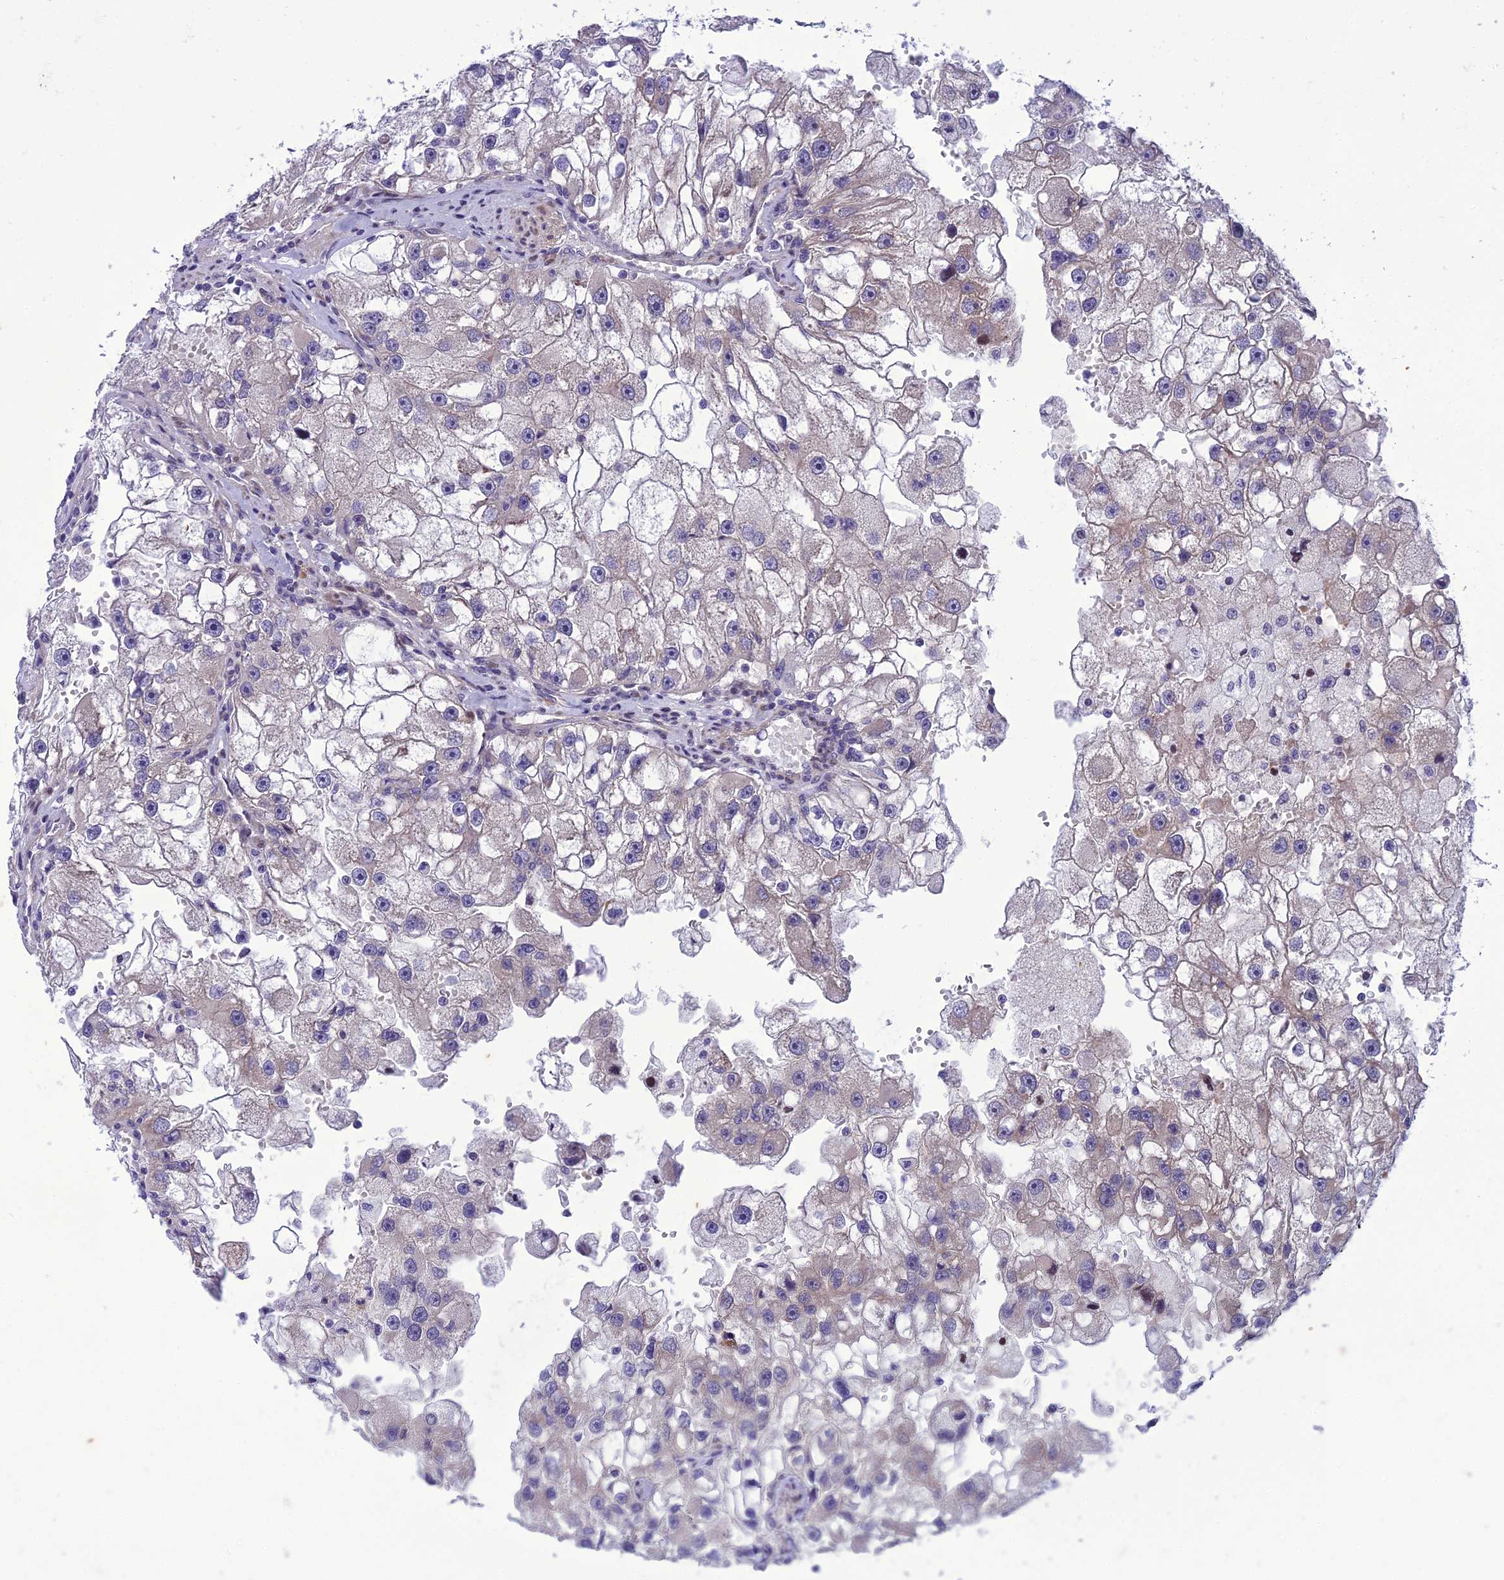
{"staining": {"intensity": "weak", "quantity": "<25%", "location": "cytoplasmic/membranous"}, "tissue": "renal cancer", "cell_type": "Tumor cells", "image_type": "cancer", "snomed": [{"axis": "morphology", "description": "Adenocarcinoma, NOS"}, {"axis": "topography", "description": "Kidney"}], "caption": "DAB (3,3'-diaminobenzidine) immunohistochemical staining of human adenocarcinoma (renal) reveals no significant staining in tumor cells. Brightfield microscopy of IHC stained with DAB (brown) and hematoxylin (blue), captured at high magnification.", "gene": "GAB4", "patient": {"sex": "male", "age": 63}}